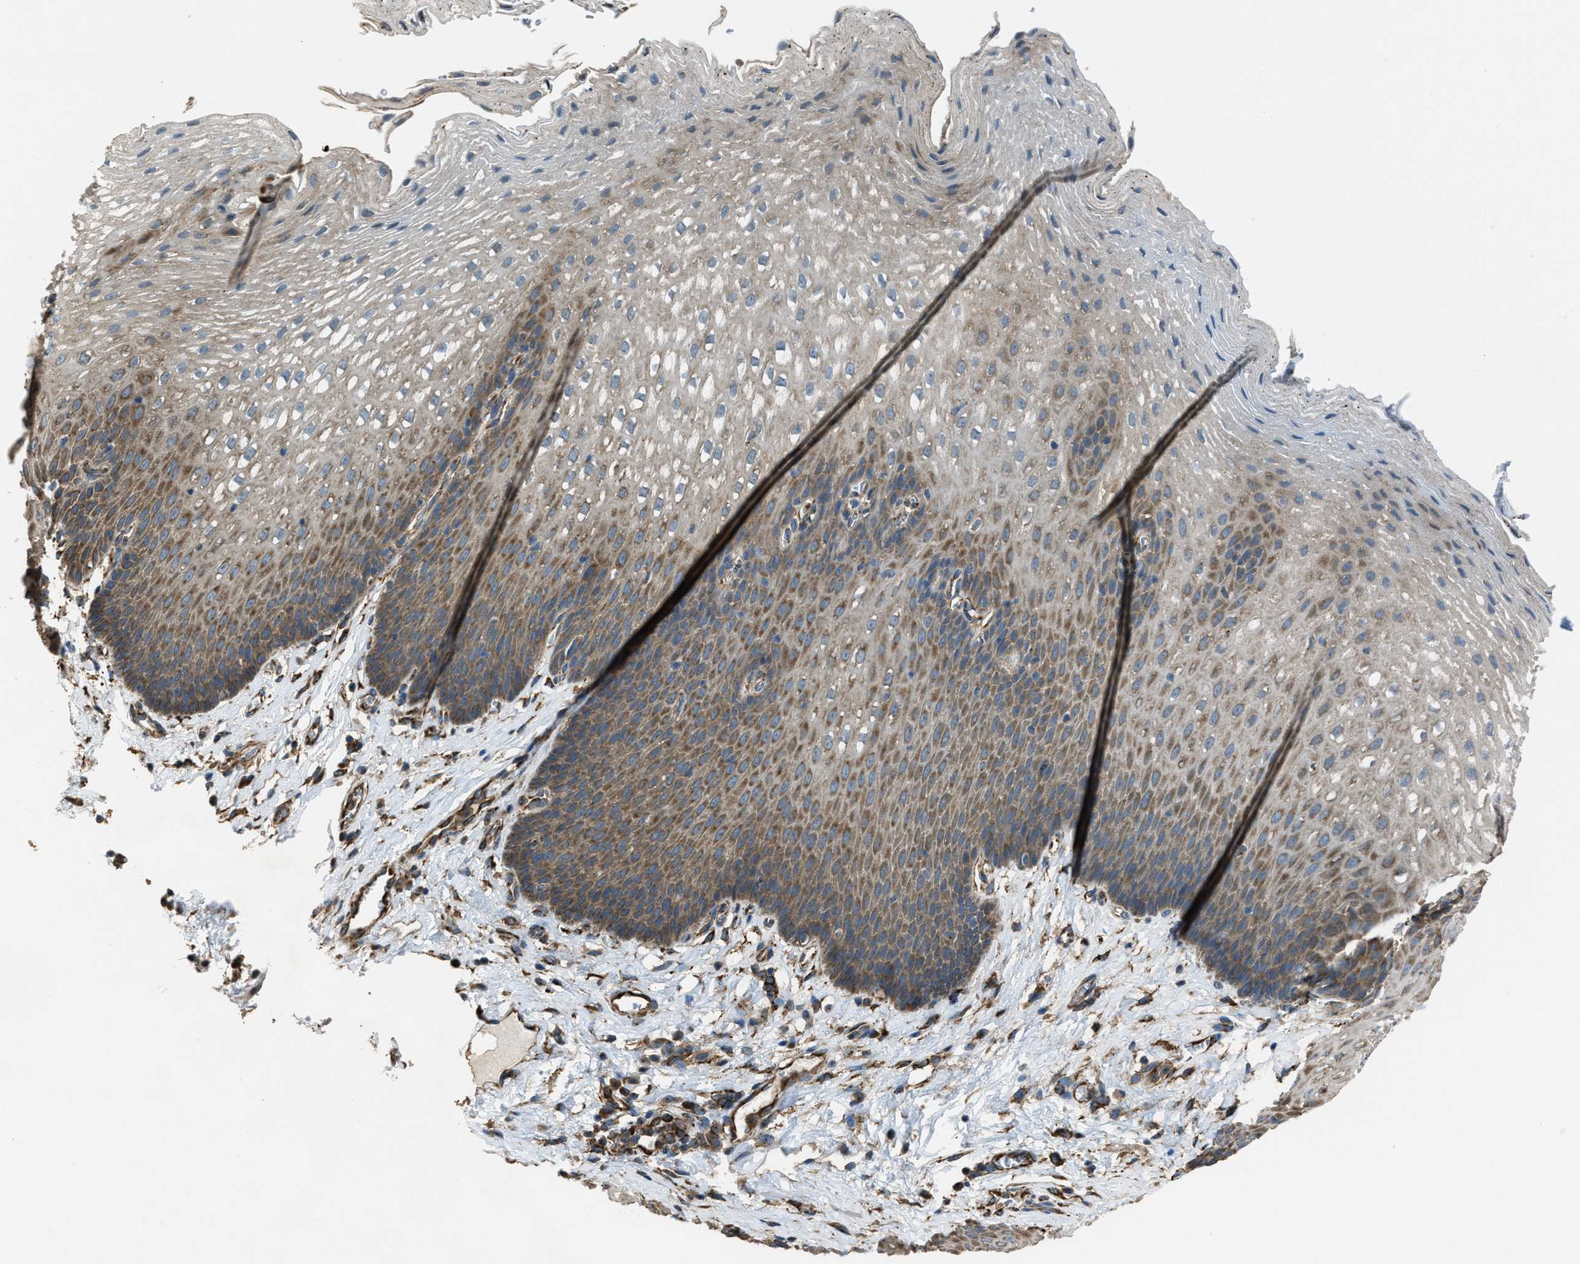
{"staining": {"intensity": "moderate", "quantity": ">75%", "location": "cytoplasmic/membranous"}, "tissue": "esophagus", "cell_type": "Squamous epithelial cells", "image_type": "normal", "snomed": [{"axis": "morphology", "description": "Normal tissue, NOS"}, {"axis": "topography", "description": "Esophagus"}], "caption": "The immunohistochemical stain shows moderate cytoplasmic/membranous staining in squamous epithelial cells of normal esophagus. (DAB IHC, brown staining for protein, blue staining for nuclei).", "gene": "TRPC1", "patient": {"sex": "male", "age": 48}}